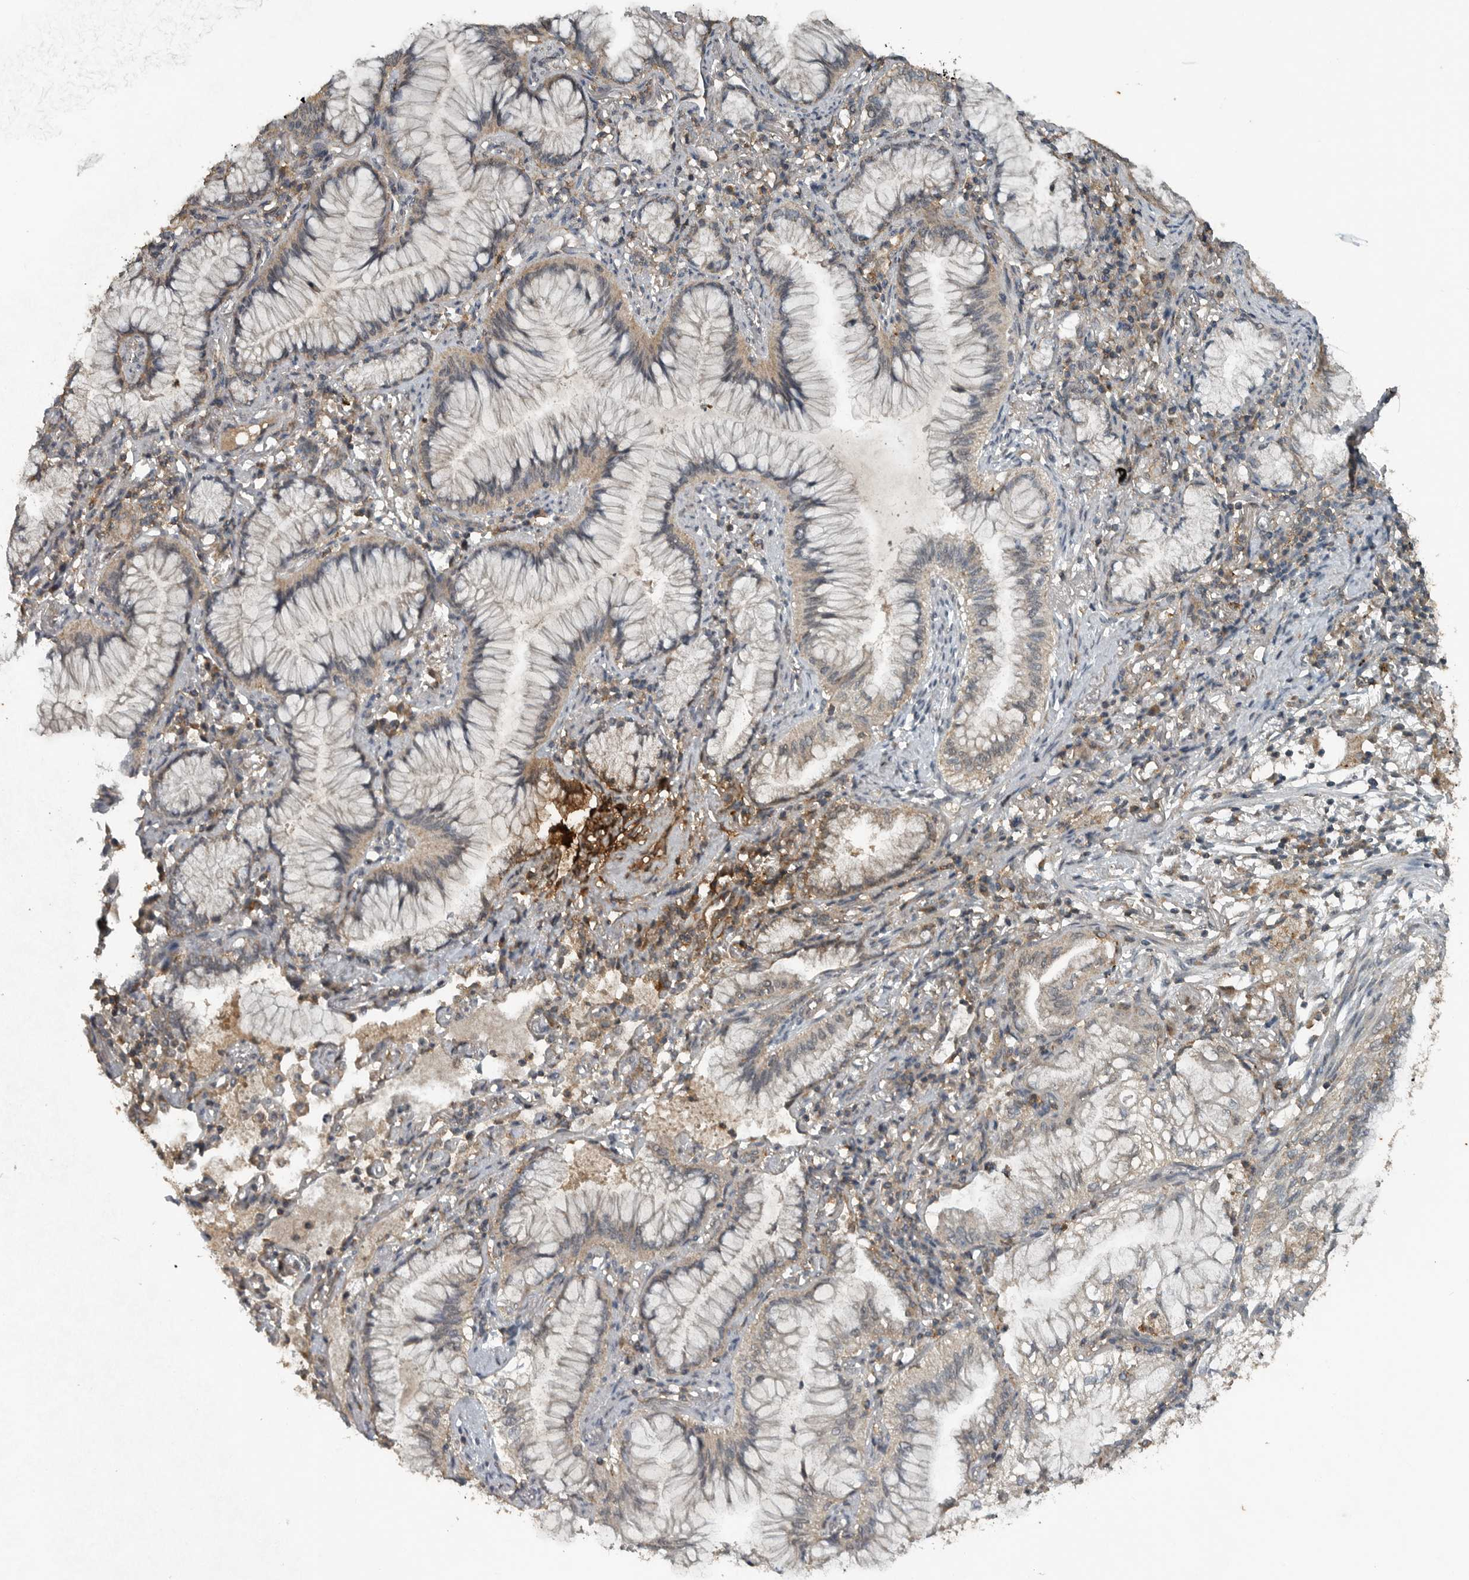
{"staining": {"intensity": "weak", "quantity": "25%-75%", "location": "cytoplasmic/membranous"}, "tissue": "lung cancer", "cell_type": "Tumor cells", "image_type": "cancer", "snomed": [{"axis": "morphology", "description": "Adenocarcinoma, NOS"}, {"axis": "topography", "description": "Lung"}], "caption": "A histopathology image of adenocarcinoma (lung) stained for a protein demonstrates weak cytoplasmic/membranous brown staining in tumor cells.", "gene": "IL6ST", "patient": {"sex": "female", "age": 70}}